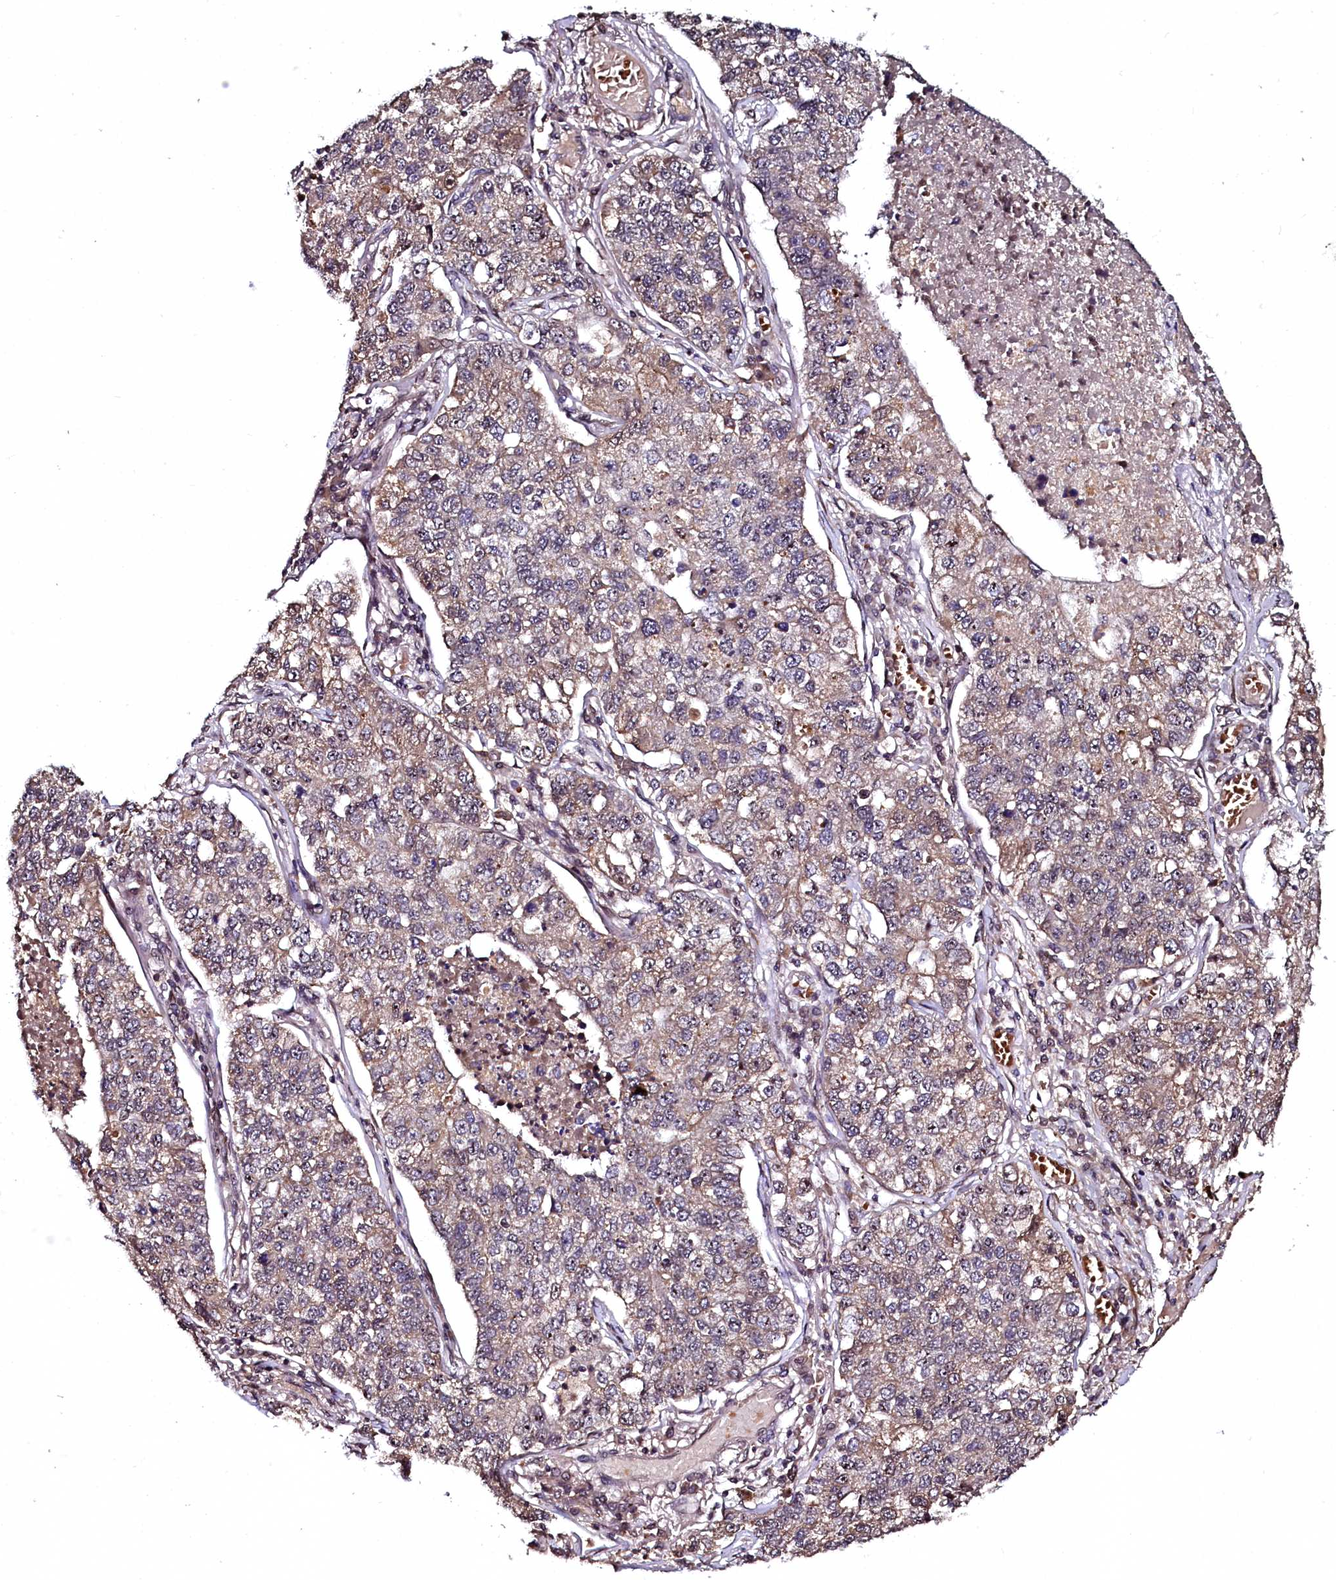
{"staining": {"intensity": "weak", "quantity": "25%-75%", "location": "cytoplasmic/membranous"}, "tissue": "lung cancer", "cell_type": "Tumor cells", "image_type": "cancer", "snomed": [{"axis": "morphology", "description": "Adenocarcinoma, NOS"}, {"axis": "topography", "description": "Lung"}], "caption": "High-power microscopy captured an IHC histopathology image of lung adenocarcinoma, revealing weak cytoplasmic/membranous expression in about 25%-75% of tumor cells. Nuclei are stained in blue.", "gene": "N4BP1", "patient": {"sex": "male", "age": 49}}